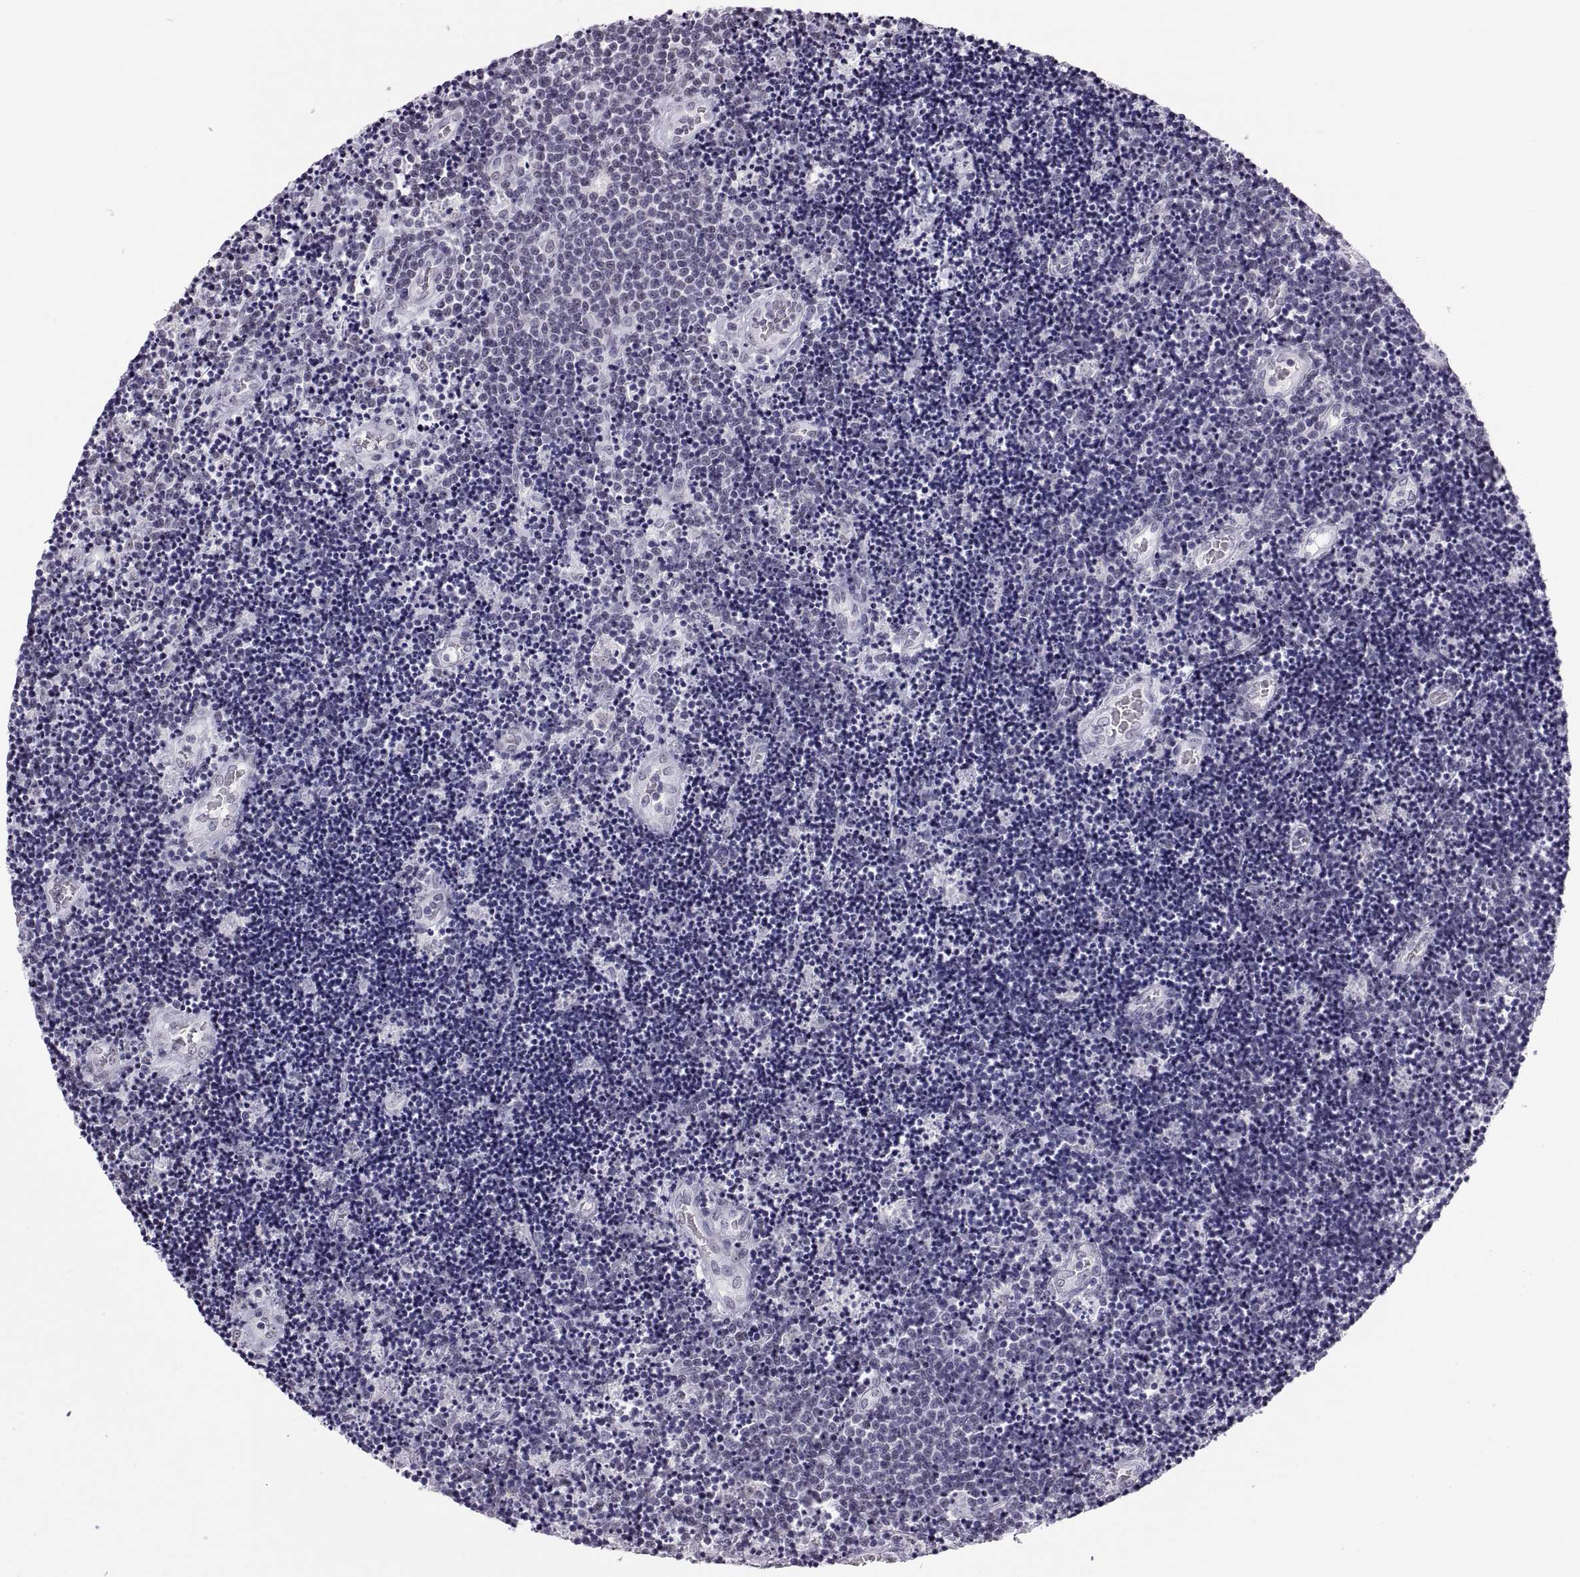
{"staining": {"intensity": "negative", "quantity": "none", "location": "none"}, "tissue": "lymphoma", "cell_type": "Tumor cells", "image_type": "cancer", "snomed": [{"axis": "morphology", "description": "Malignant lymphoma, non-Hodgkin's type, Low grade"}, {"axis": "topography", "description": "Brain"}], "caption": "Tumor cells show no significant expression in low-grade malignant lymphoma, non-Hodgkin's type.", "gene": "CARTPT", "patient": {"sex": "female", "age": 66}}